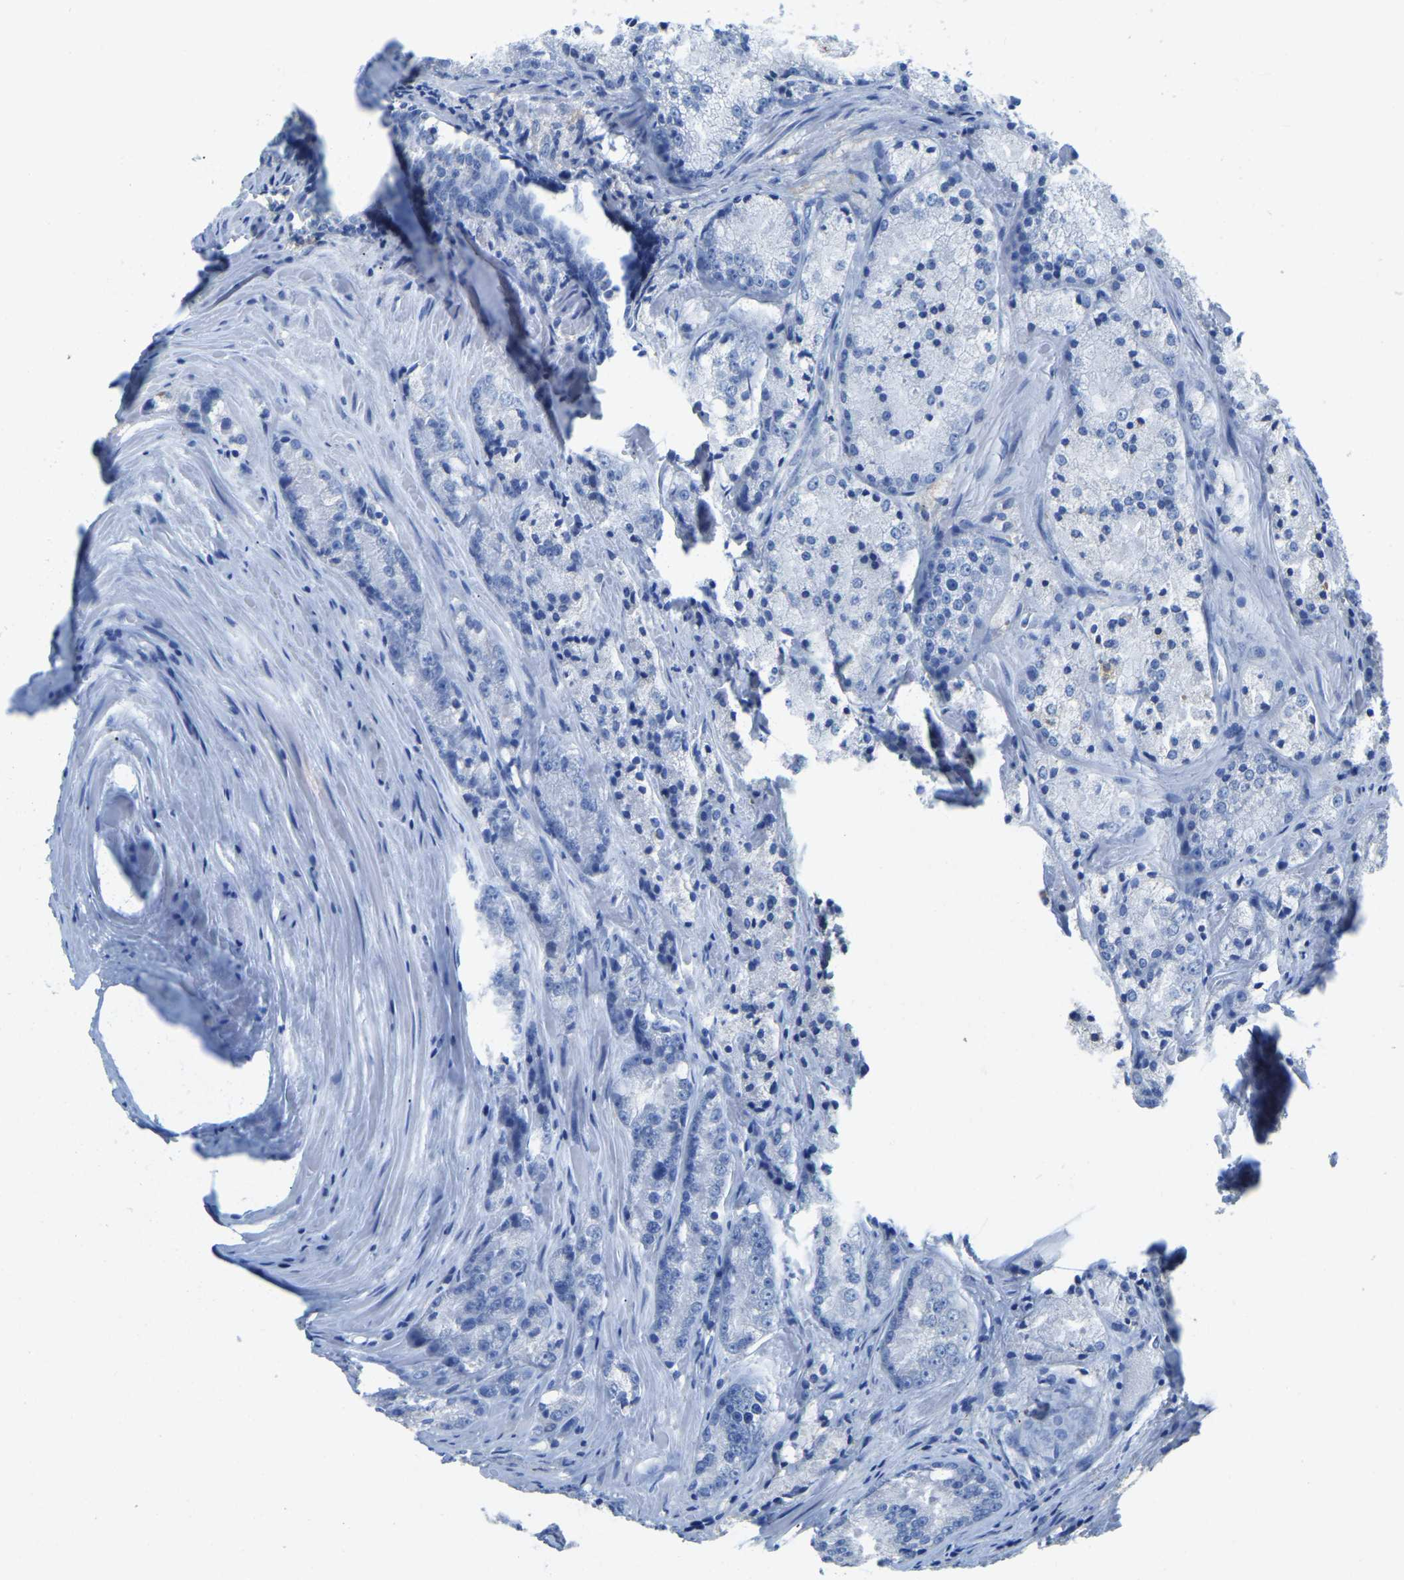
{"staining": {"intensity": "negative", "quantity": "none", "location": "none"}, "tissue": "prostate cancer", "cell_type": "Tumor cells", "image_type": "cancer", "snomed": [{"axis": "morphology", "description": "Adenocarcinoma, Low grade"}, {"axis": "topography", "description": "Prostate"}], "caption": "Immunohistochemistry of human prostate adenocarcinoma (low-grade) demonstrates no staining in tumor cells.", "gene": "ZDHHC13", "patient": {"sex": "male", "age": 64}}